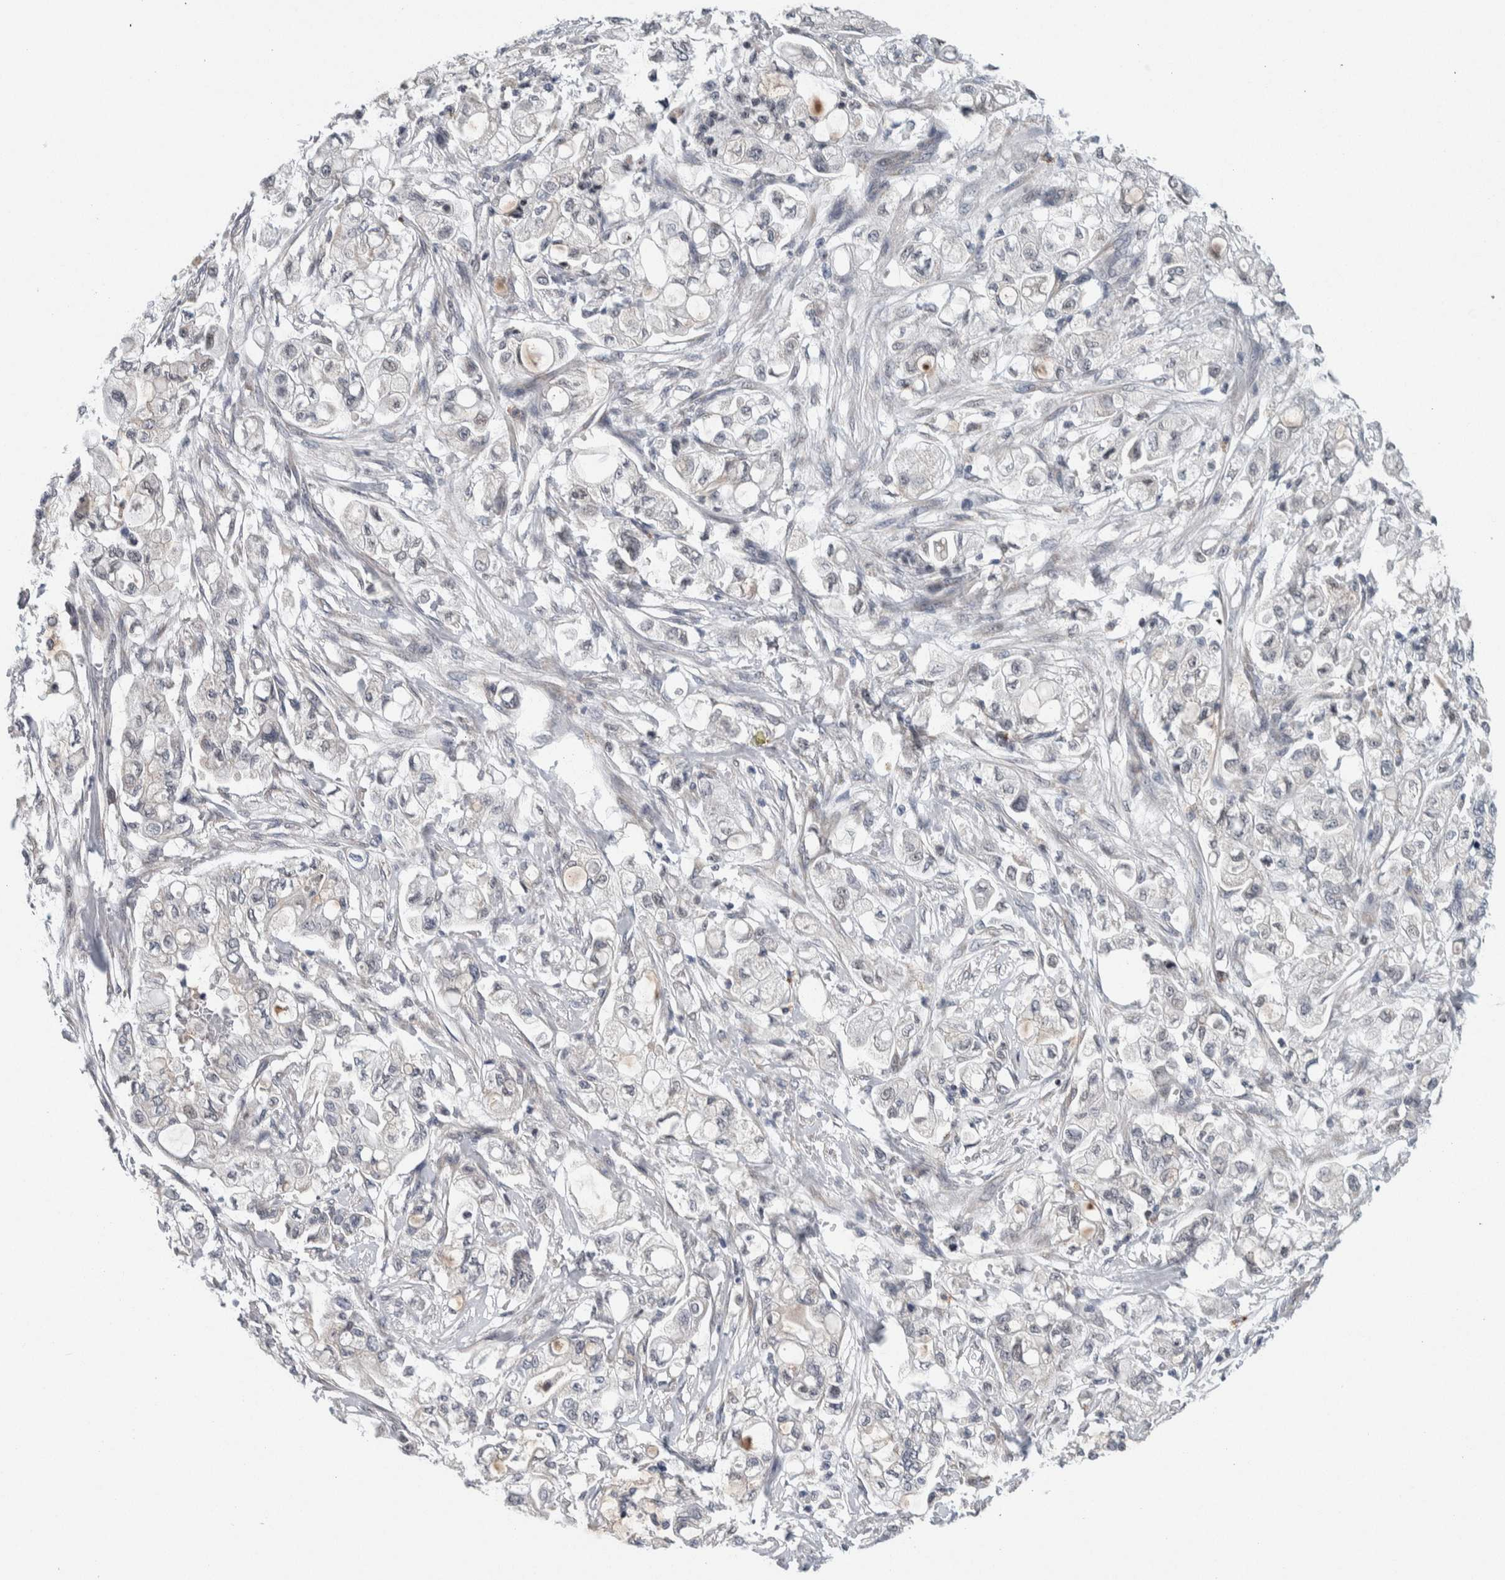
{"staining": {"intensity": "negative", "quantity": "none", "location": "none"}, "tissue": "pancreatic cancer", "cell_type": "Tumor cells", "image_type": "cancer", "snomed": [{"axis": "morphology", "description": "Adenocarcinoma, NOS"}, {"axis": "topography", "description": "Pancreas"}], "caption": "DAB immunohistochemical staining of pancreatic cancer reveals no significant positivity in tumor cells.", "gene": "NEUROD1", "patient": {"sex": "male", "age": 79}}